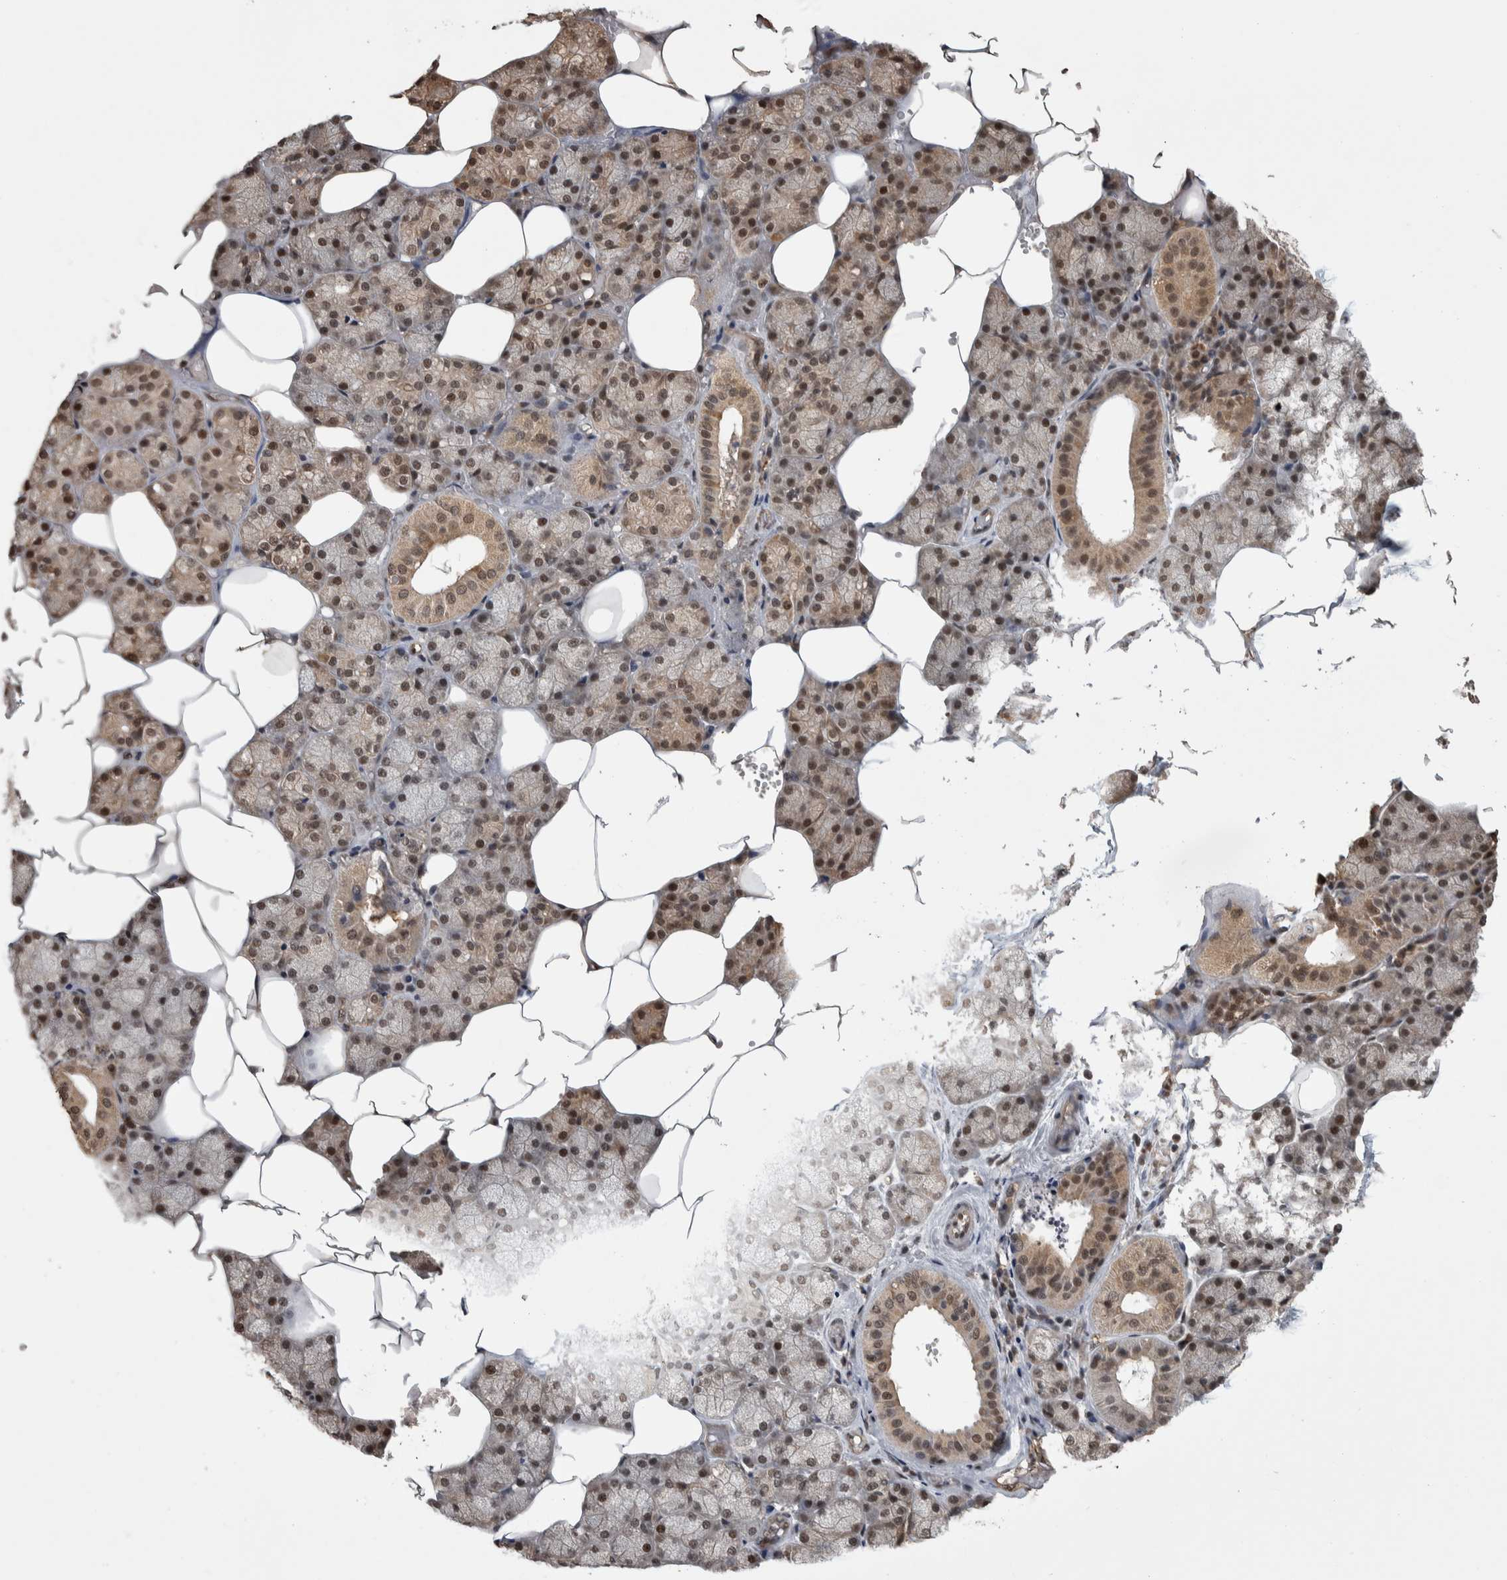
{"staining": {"intensity": "strong", "quantity": "25%-75%", "location": "cytoplasmic/membranous,nuclear"}, "tissue": "salivary gland", "cell_type": "Glandular cells", "image_type": "normal", "snomed": [{"axis": "morphology", "description": "Normal tissue, NOS"}, {"axis": "topography", "description": "Salivary gland"}], "caption": "Salivary gland was stained to show a protein in brown. There is high levels of strong cytoplasmic/membranous,nuclear expression in approximately 25%-75% of glandular cells. The staining was performed using DAB (3,3'-diaminobenzidine) to visualize the protein expression in brown, while the nuclei were stained in blue with hematoxylin (Magnification: 20x).", "gene": "ZNF592", "patient": {"sex": "male", "age": 62}}